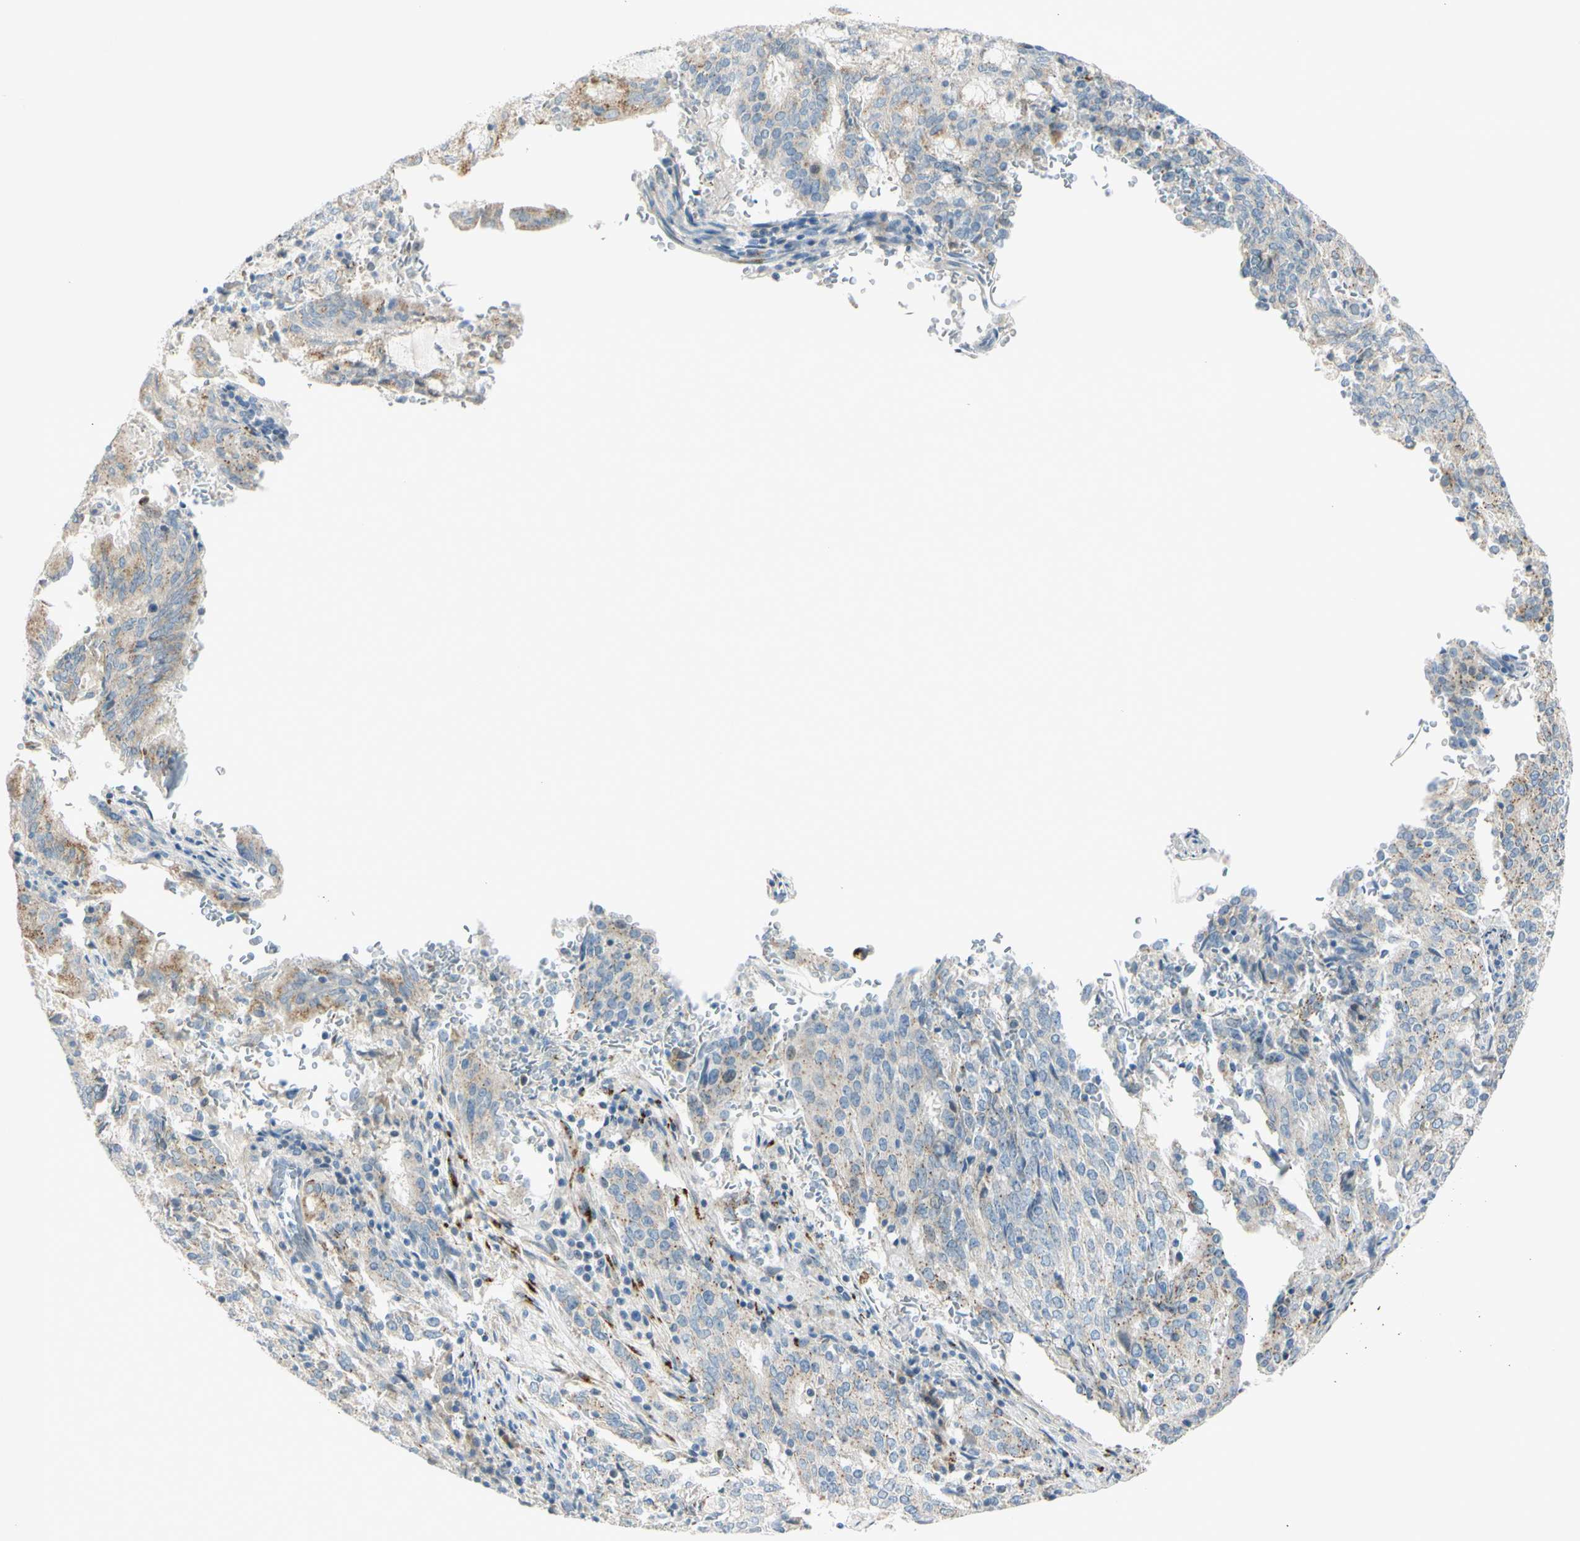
{"staining": {"intensity": "moderate", "quantity": "25%-75%", "location": "cytoplasmic/membranous"}, "tissue": "cervical cancer", "cell_type": "Tumor cells", "image_type": "cancer", "snomed": [{"axis": "morphology", "description": "Adenocarcinoma, NOS"}, {"axis": "topography", "description": "Cervix"}], "caption": "Cervical cancer stained for a protein exhibits moderate cytoplasmic/membranous positivity in tumor cells. (Stains: DAB (3,3'-diaminobenzidine) in brown, nuclei in blue, Microscopy: brightfield microscopy at high magnification).", "gene": "GALNT5", "patient": {"sex": "female", "age": 44}}